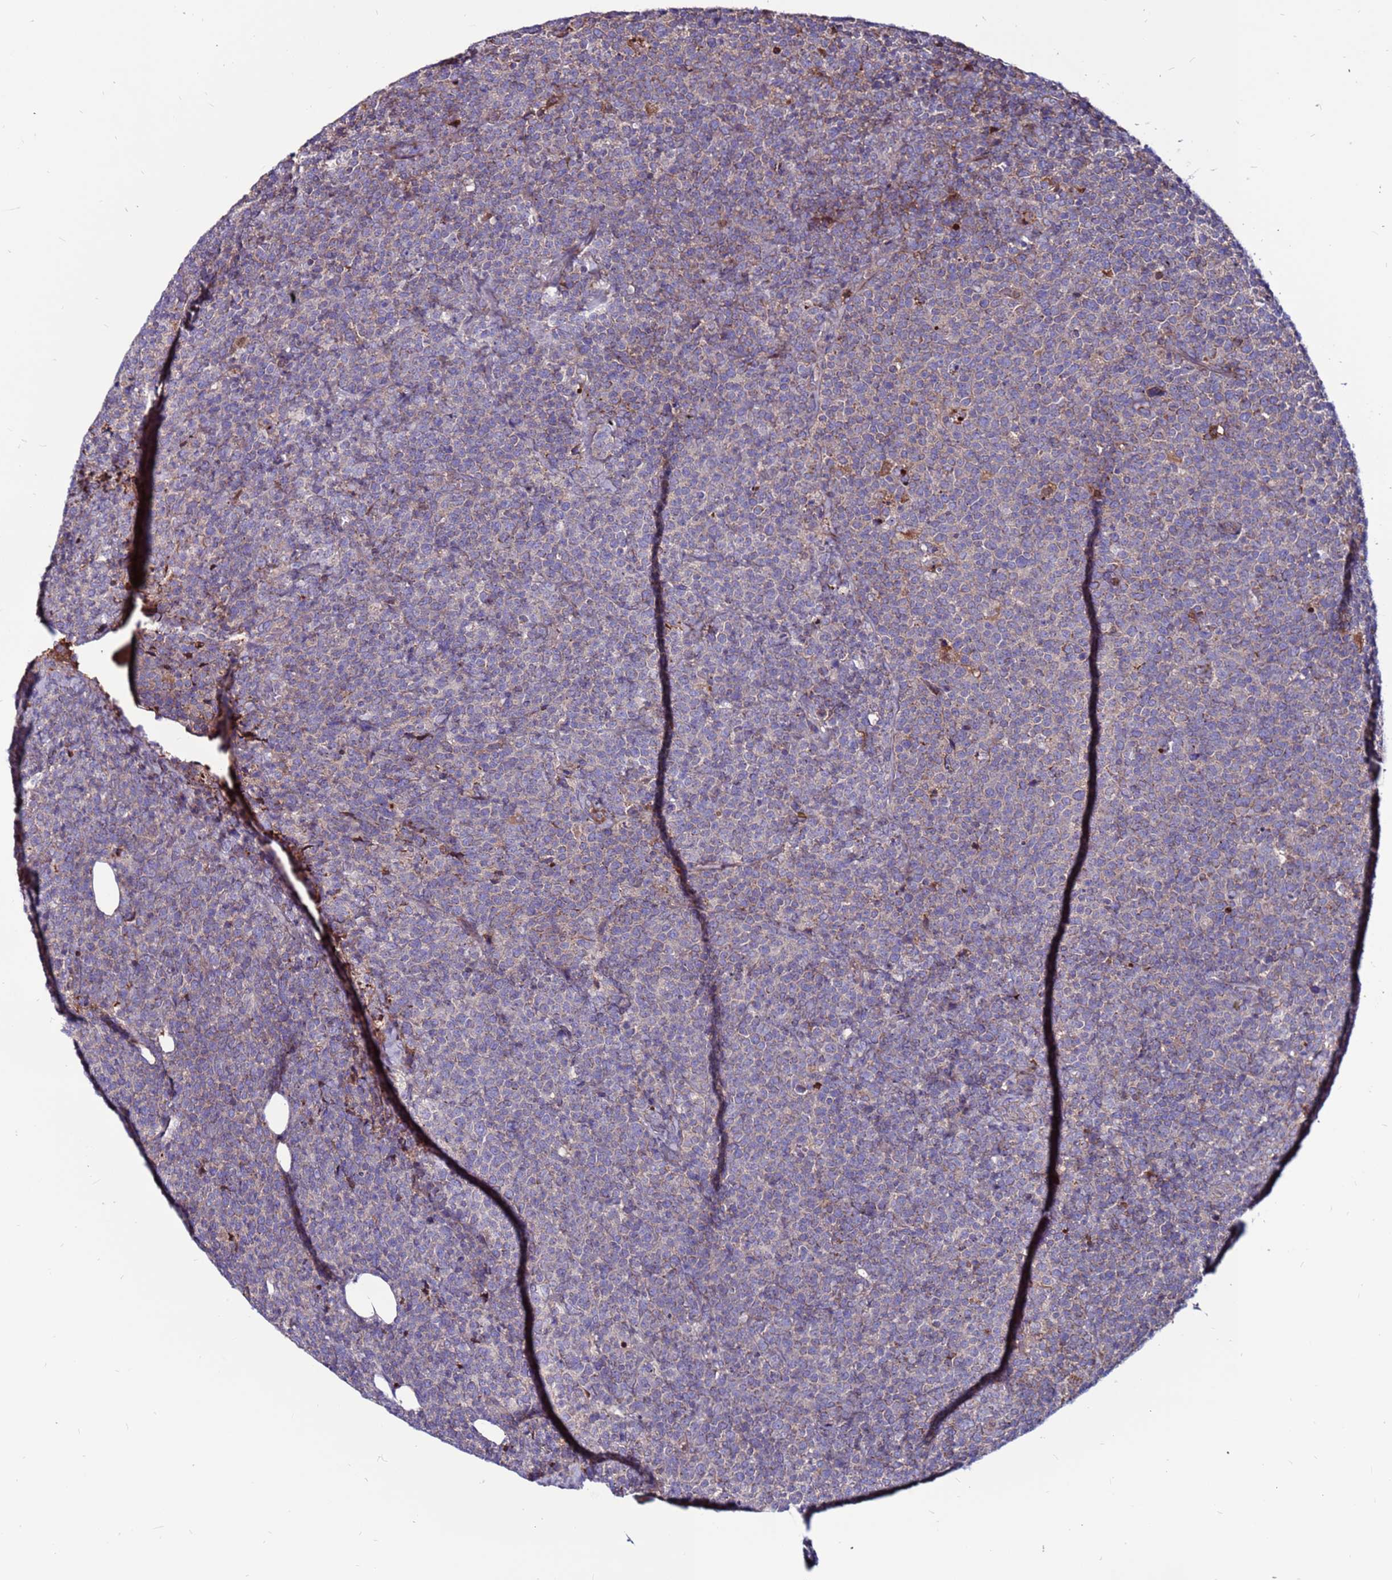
{"staining": {"intensity": "moderate", "quantity": "<25%", "location": "cytoplasmic/membranous"}, "tissue": "lymphoma", "cell_type": "Tumor cells", "image_type": "cancer", "snomed": [{"axis": "morphology", "description": "Malignant lymphoma, non-Hodgkin's type, High grade"}, {"axis": "topography", "description": "Lymph node"}], "caption": "Tumor cells demonstrate moderate cytoplasmic/membranous expression in approximately <25% of cells in malignant lymphoma, non-Hodgkin's type (high-grade). The protein of interest is stained brown, and the nuclei are stained in blue (DAB IHC with brightfield microscopy, high magnification).", "gene": "CCDC71", "patient": {"sex": "male", "age": 61}}